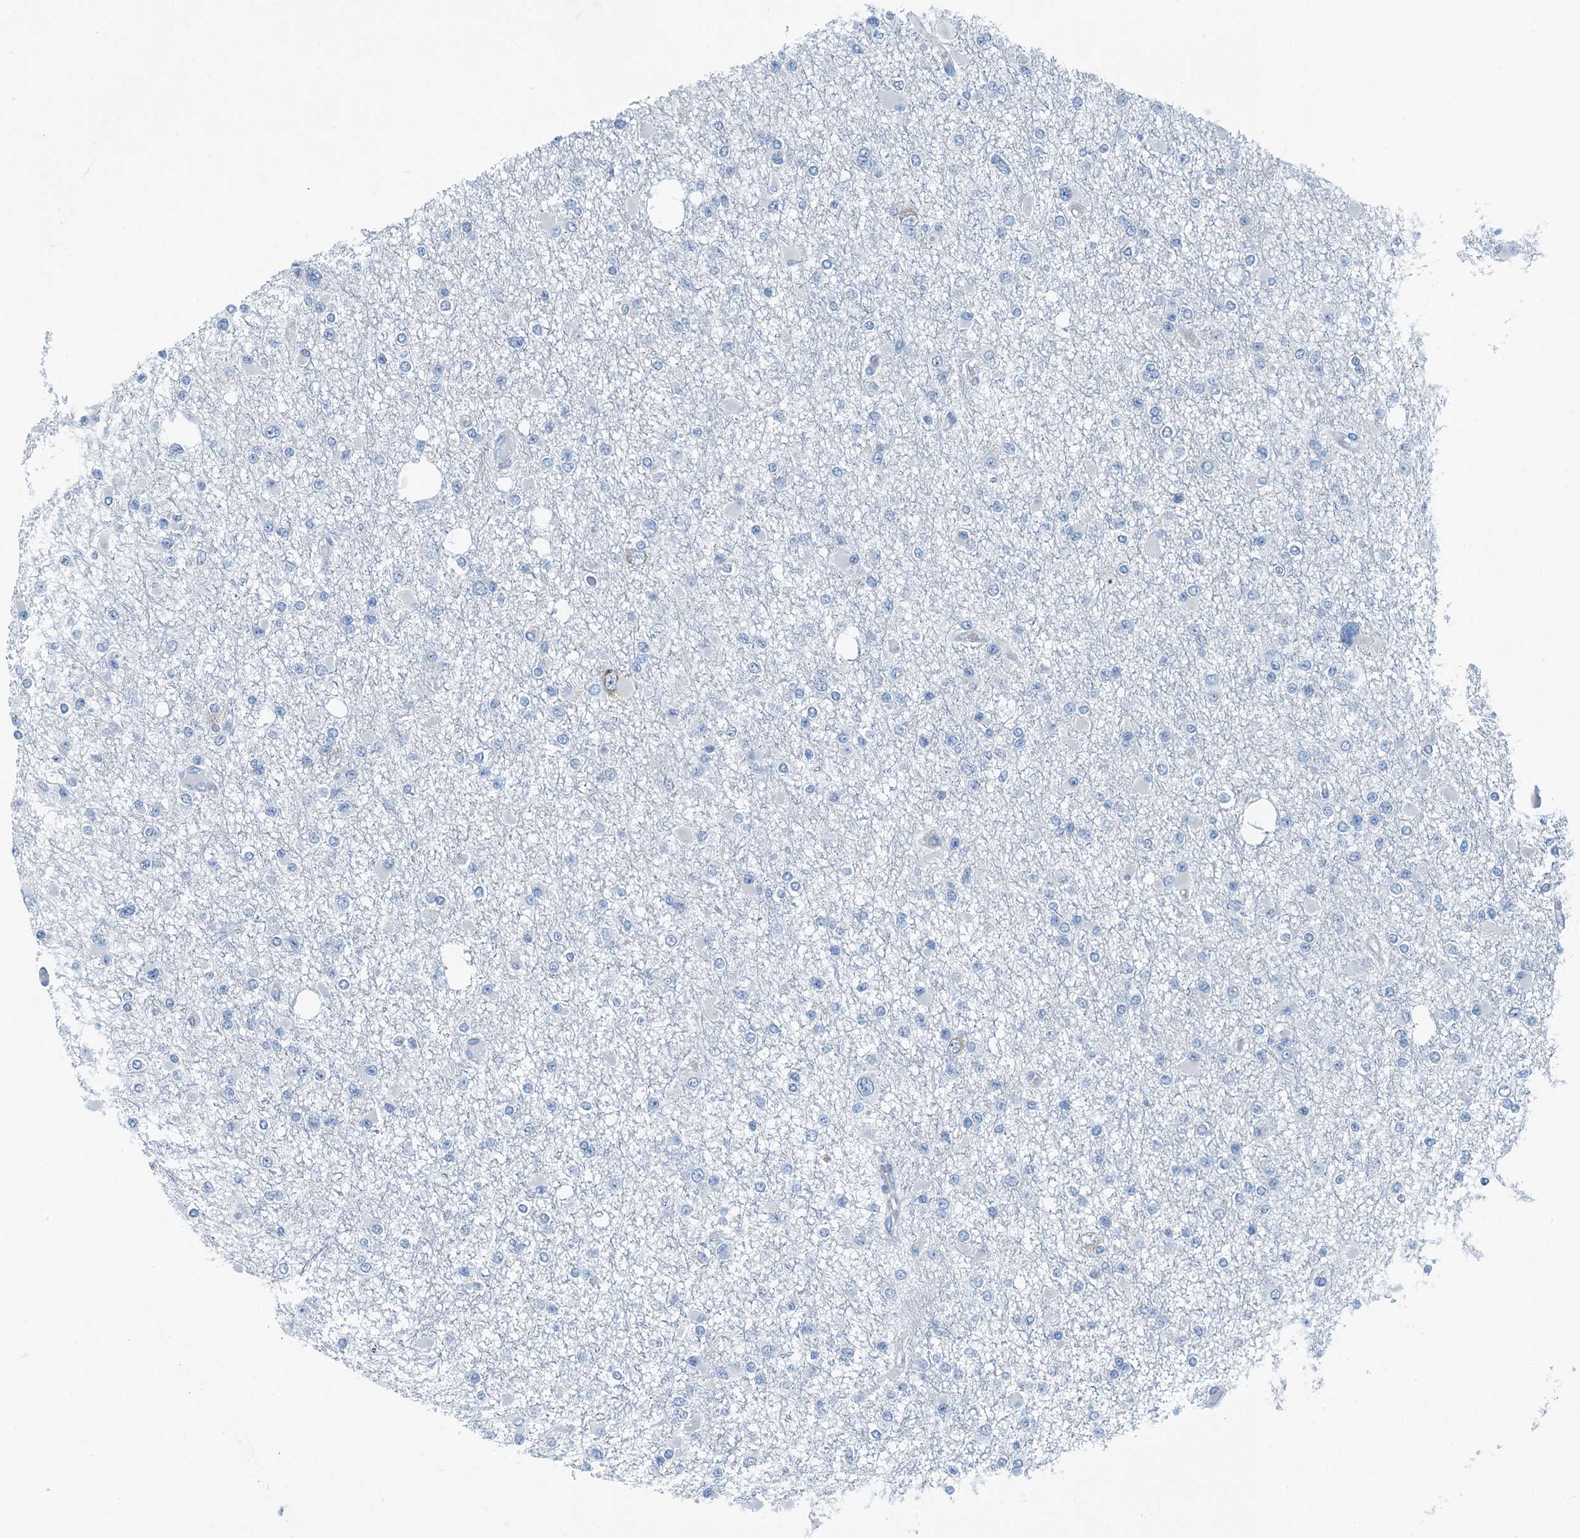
{"staining": {"intensity": "negative", "quantity": "none", "location": "none"}, "tissue": "glioma", "cell_type": "Tumor cells", "image_type": "cancer", "snomed": [{"axis": "morphology", "description": "Glioma, malignant, Low grade"}, {"axis": "topography", "description": "Brain"}], "caption": "Tumor cells show no significant protein positivity in glioma.", "gene": "GFOD2", "patient": {"sex": "female", "age": 22}}